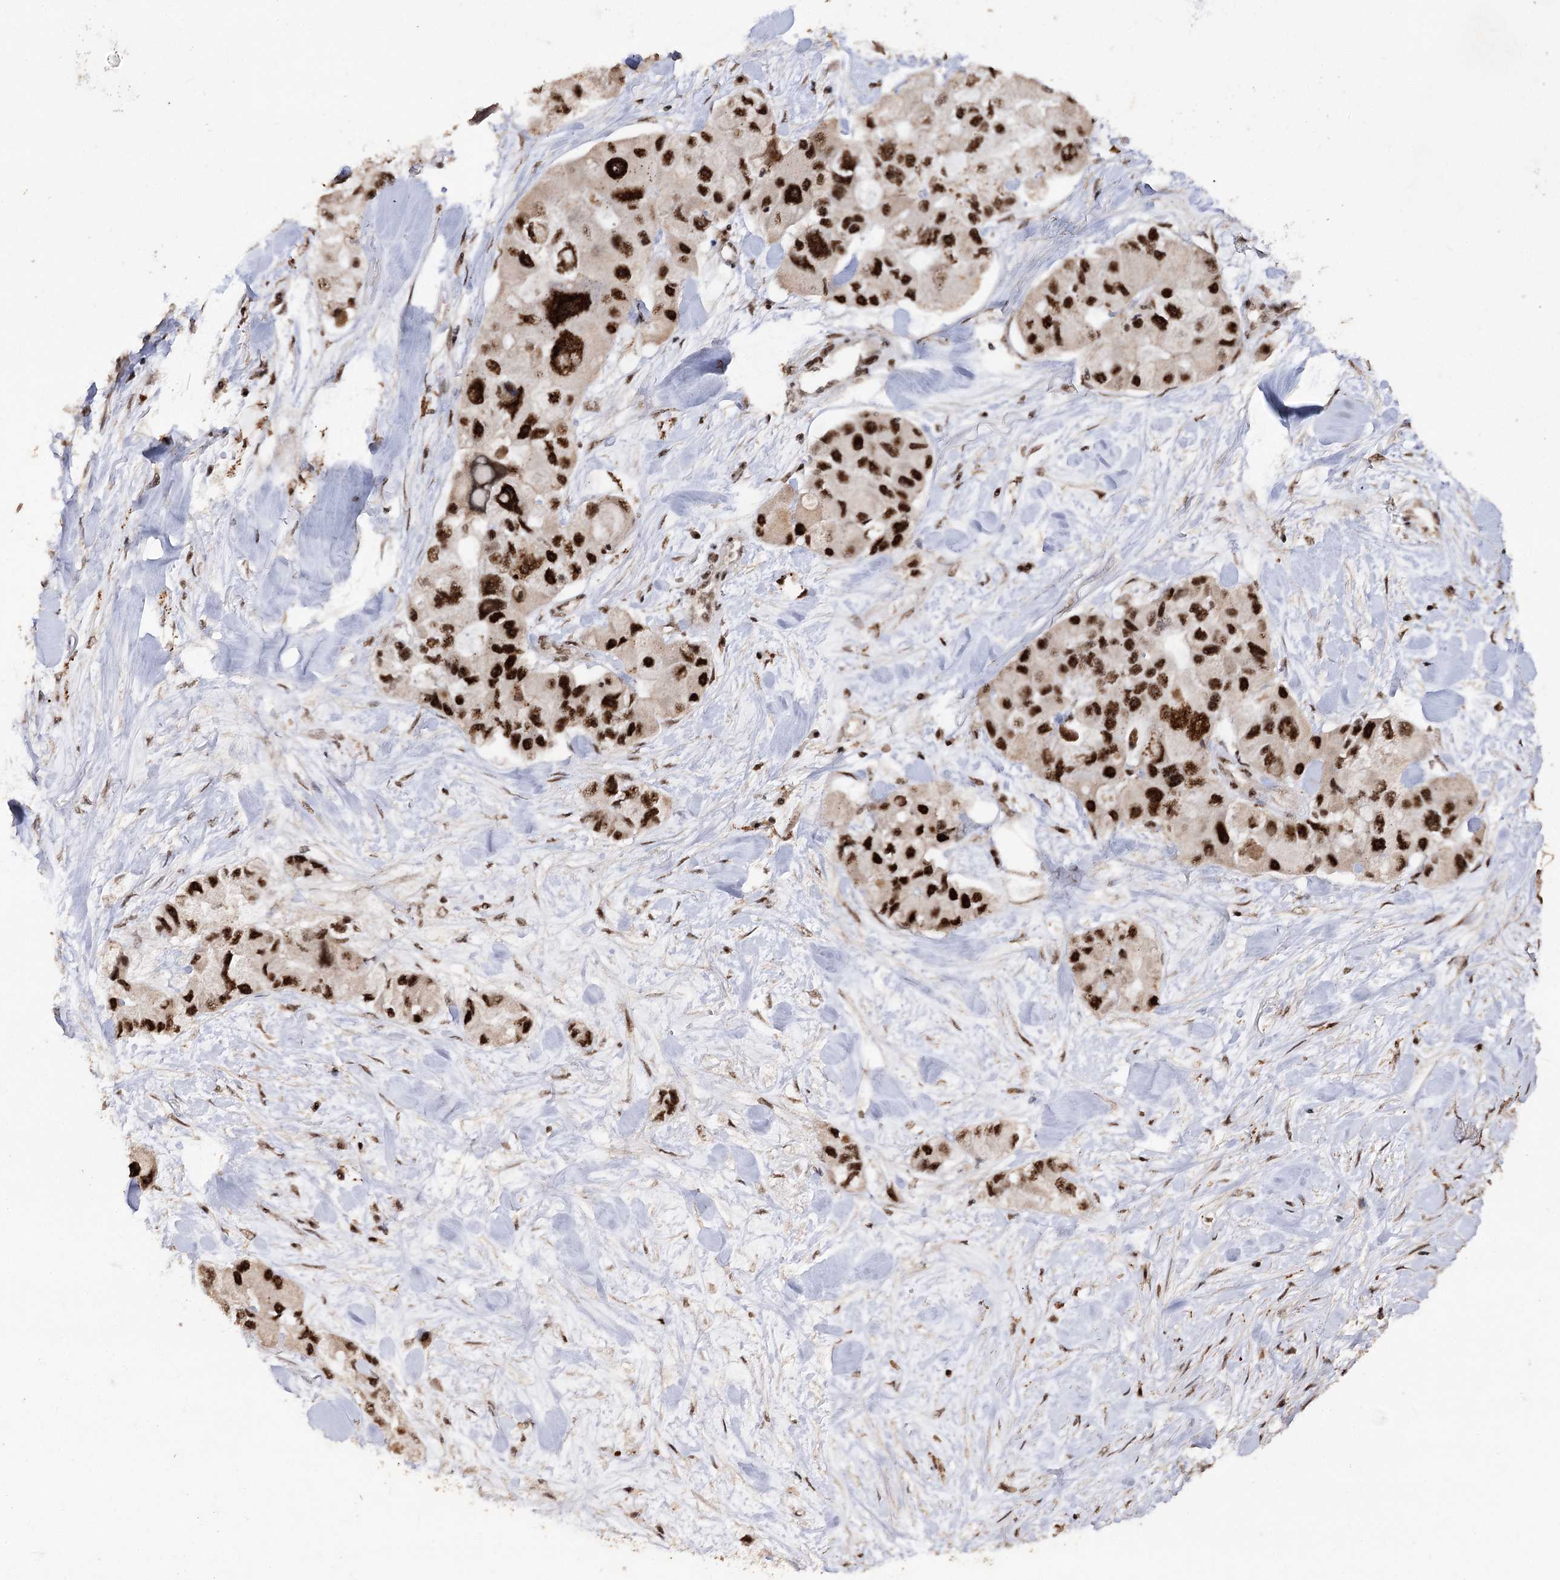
{"staining": {"intensity": "strong", "quantity": ">75%", "location": "nuclear"}, "tissue": "lung cancer", "cell_type": "Tumor cells", "image_type": "cancer", "snomed": [{"axis": "morphology", "description": "Adenocarcinoma, NOS"}, {"axis": "topography", "description": "Lung"}], "caption": "Immunohistochemistry (DAB (3,3'-diaminobenzidine)) staining of adenocarcinoma (lung) exhibits strong nuclear protein positivity in about >75% of tumor cells.", "gene": "U2SURP", "patient": {"sex": "female", "age": 54}}